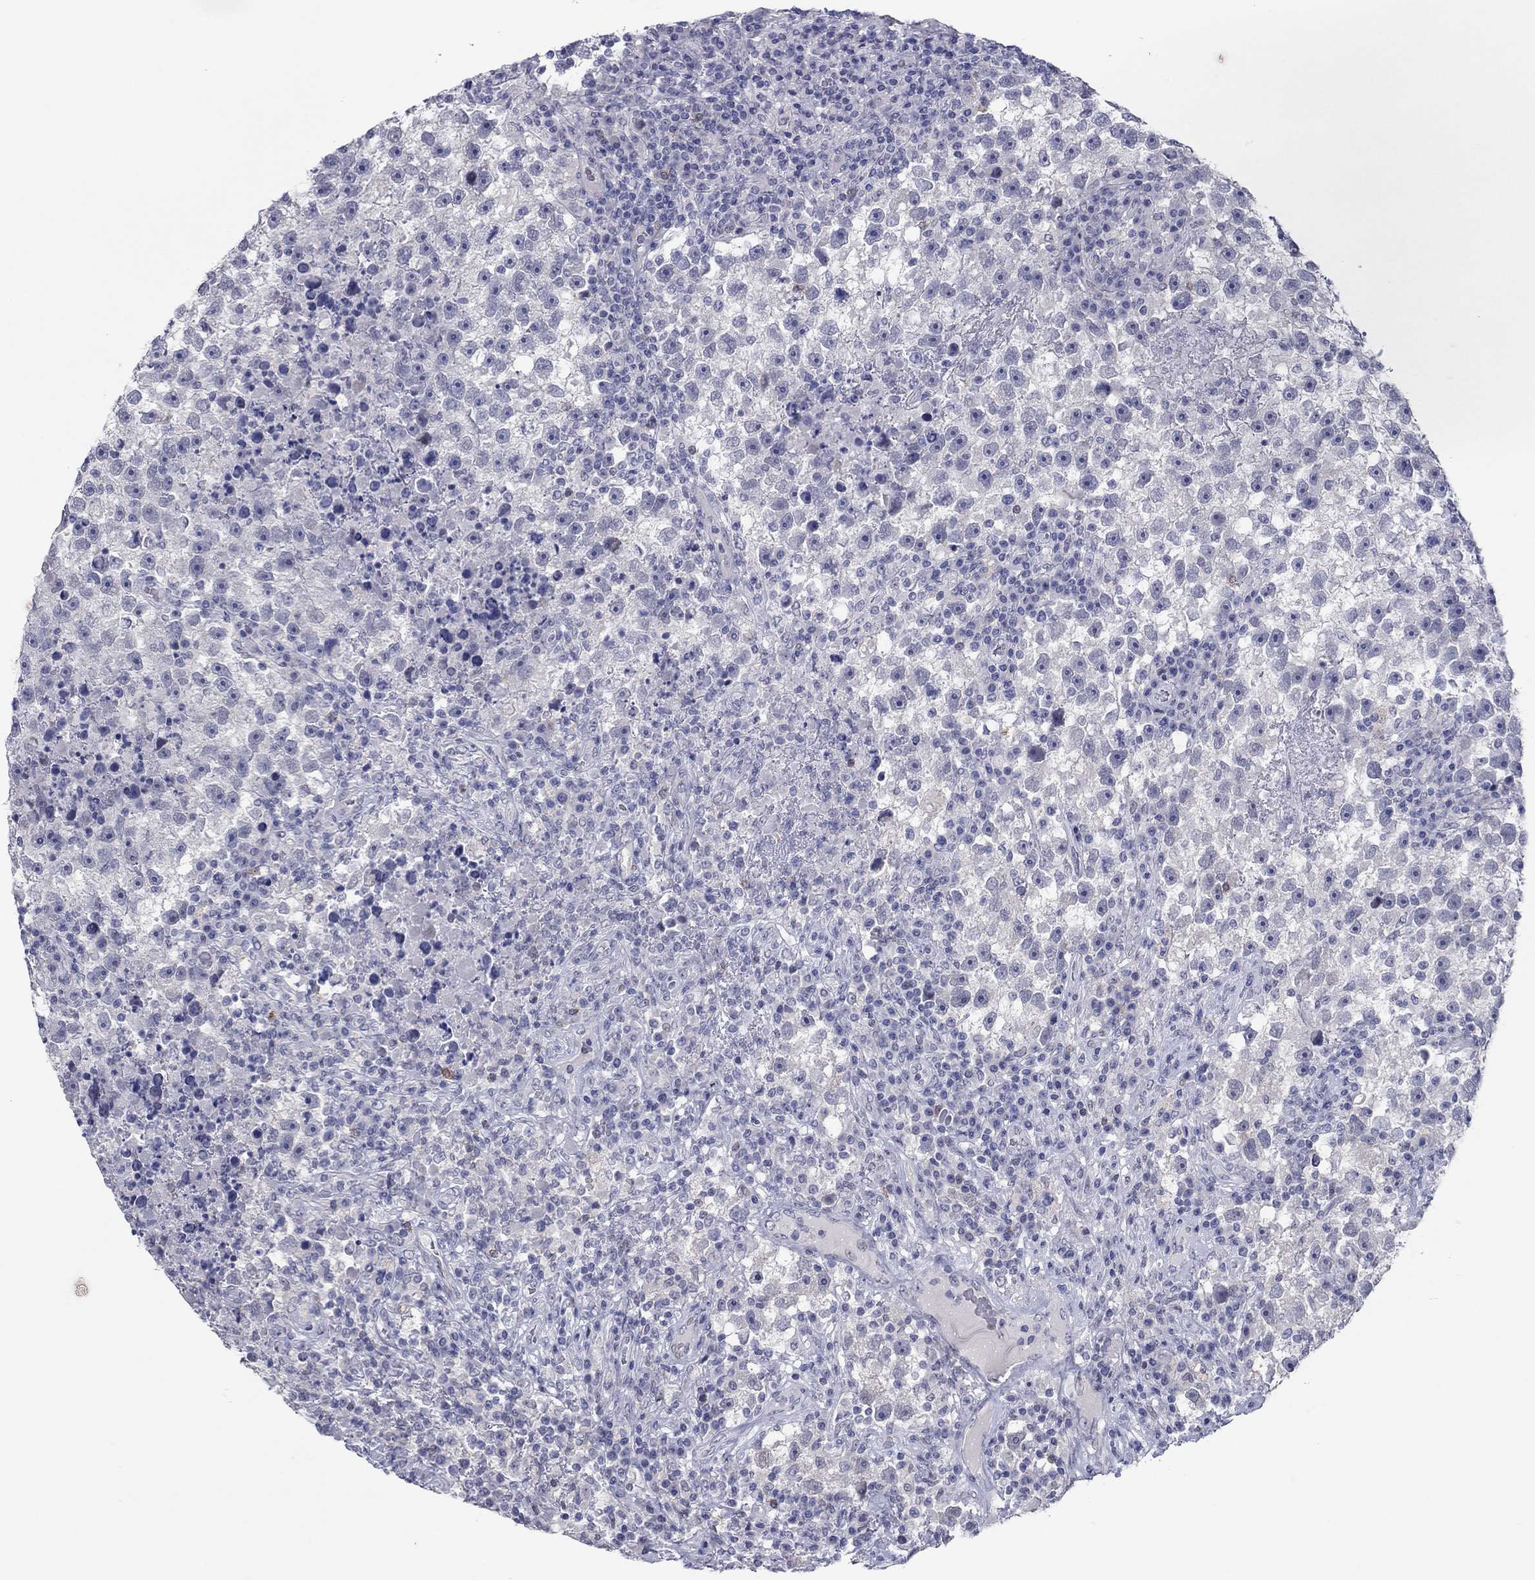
{"staining": {"intensity": "negative", "quantity": "none", "location": "none"}, "tissue": "testis cancer", "cell_type": "Tumor cells", "image_type": "cancer", "snomed": [{"axis": "morphology", "description": "Seminoma, NOS"}, {"axis": "topography", "description": "Testis"}], "caption": "A histopathology image of human seminoma (testis) is negative for staining in tumor cells.", "gene": "ITGAE", "patient": {"sex": "male", "age": 47}}